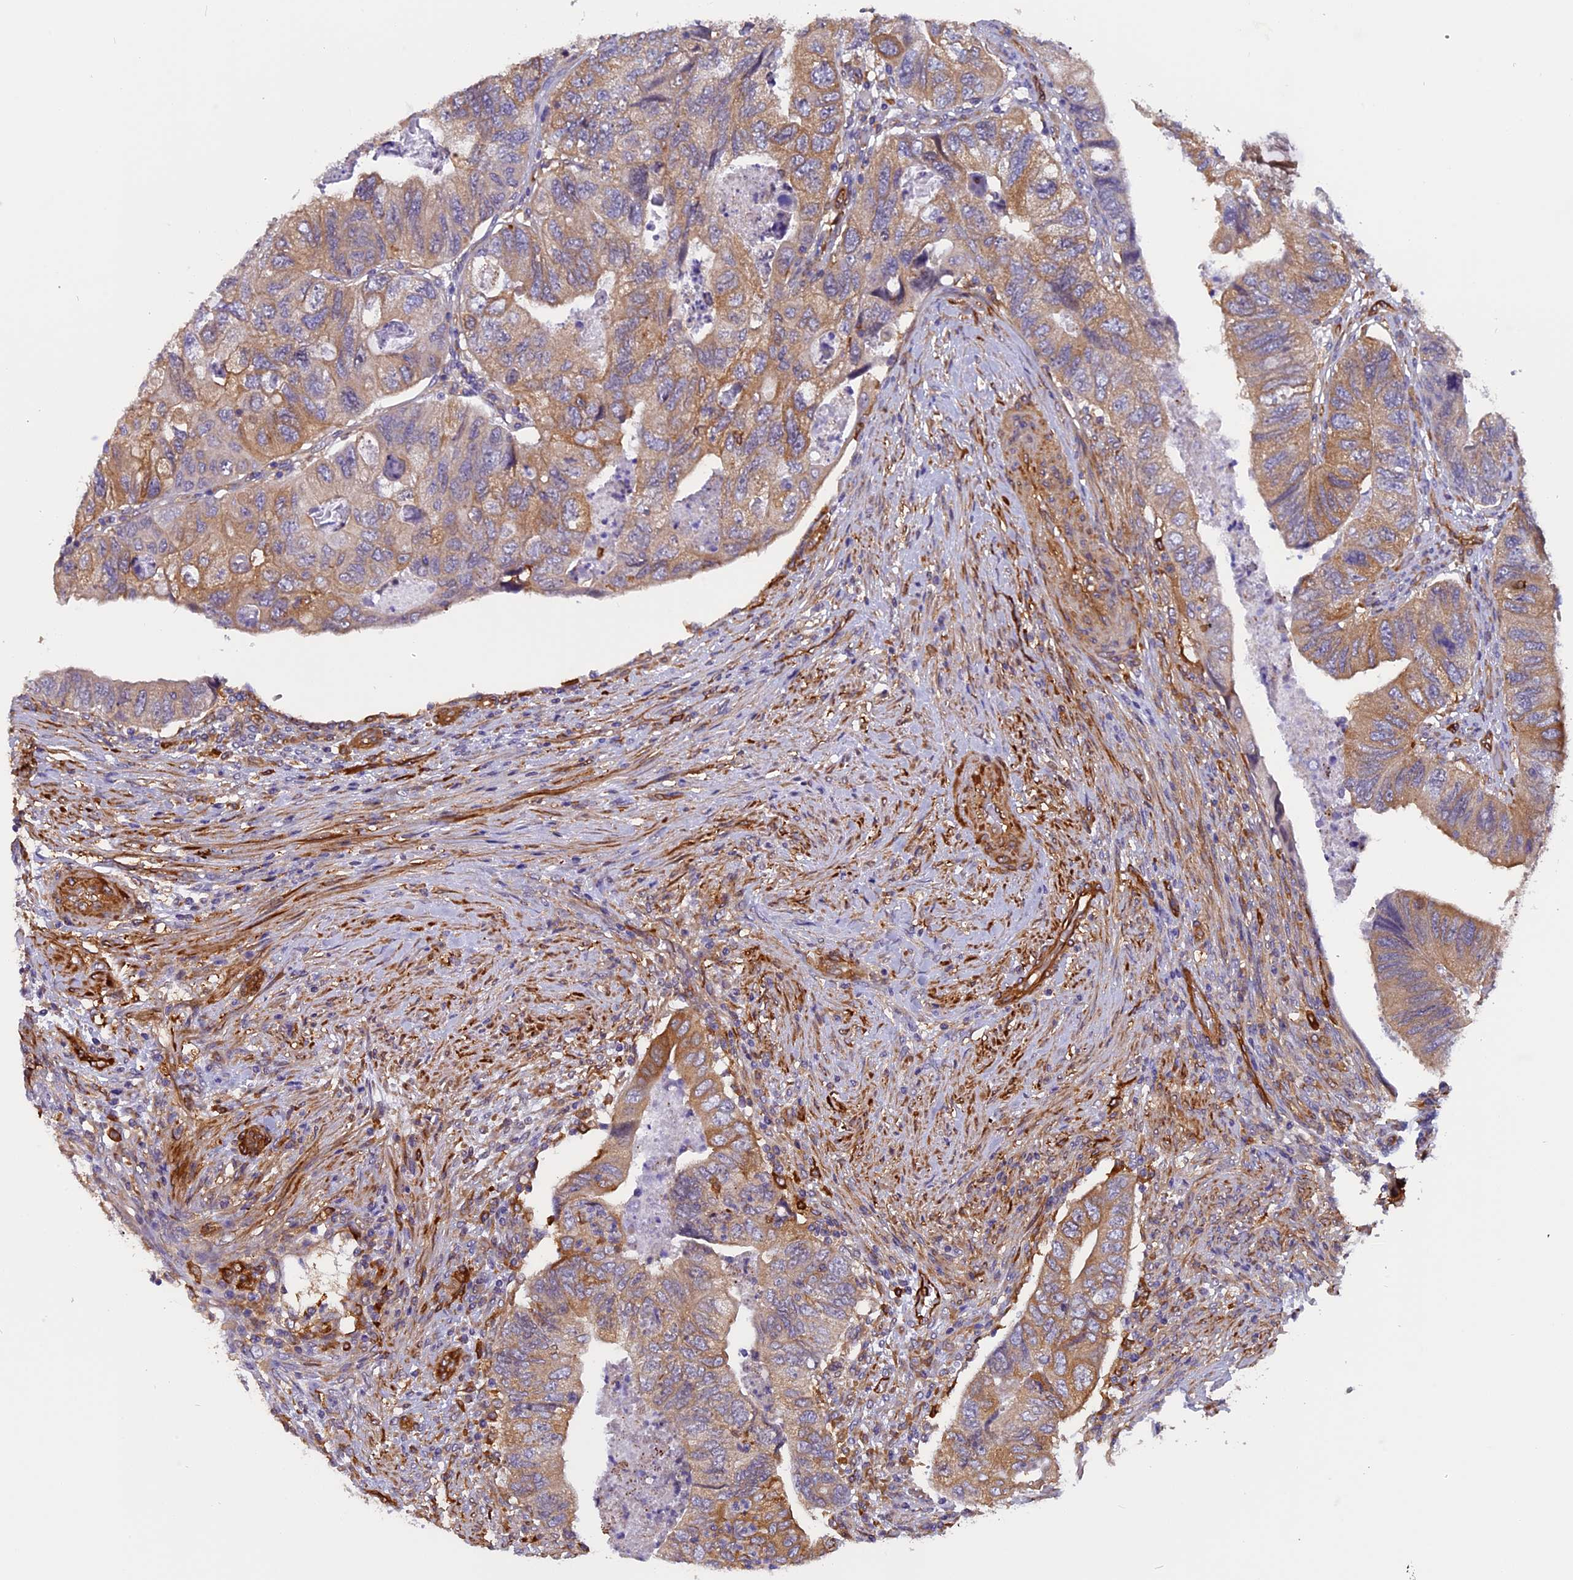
{"staining": {"intensity": "moderate", "quantity": ">75%", "location": "cytoplasmic/membranous"}, "tissue": "colorectal cancer", "cell_type": "Tumor cells", "image_type": "cancer", "snomed": [{"axis": "morphology", "description": "Adenocarcinoma, NOS"}, {"axis": "topography", "description": "Rectum"}], "caption": "Adenocarcinoma (colorectal) stained for a protein (brown) reveals moderate cytoplasmic/membranous positive staining in about >75% of tumor cells.", "gene": "EHBP1L1", "patient": {"sex": "male", "age": 63}}